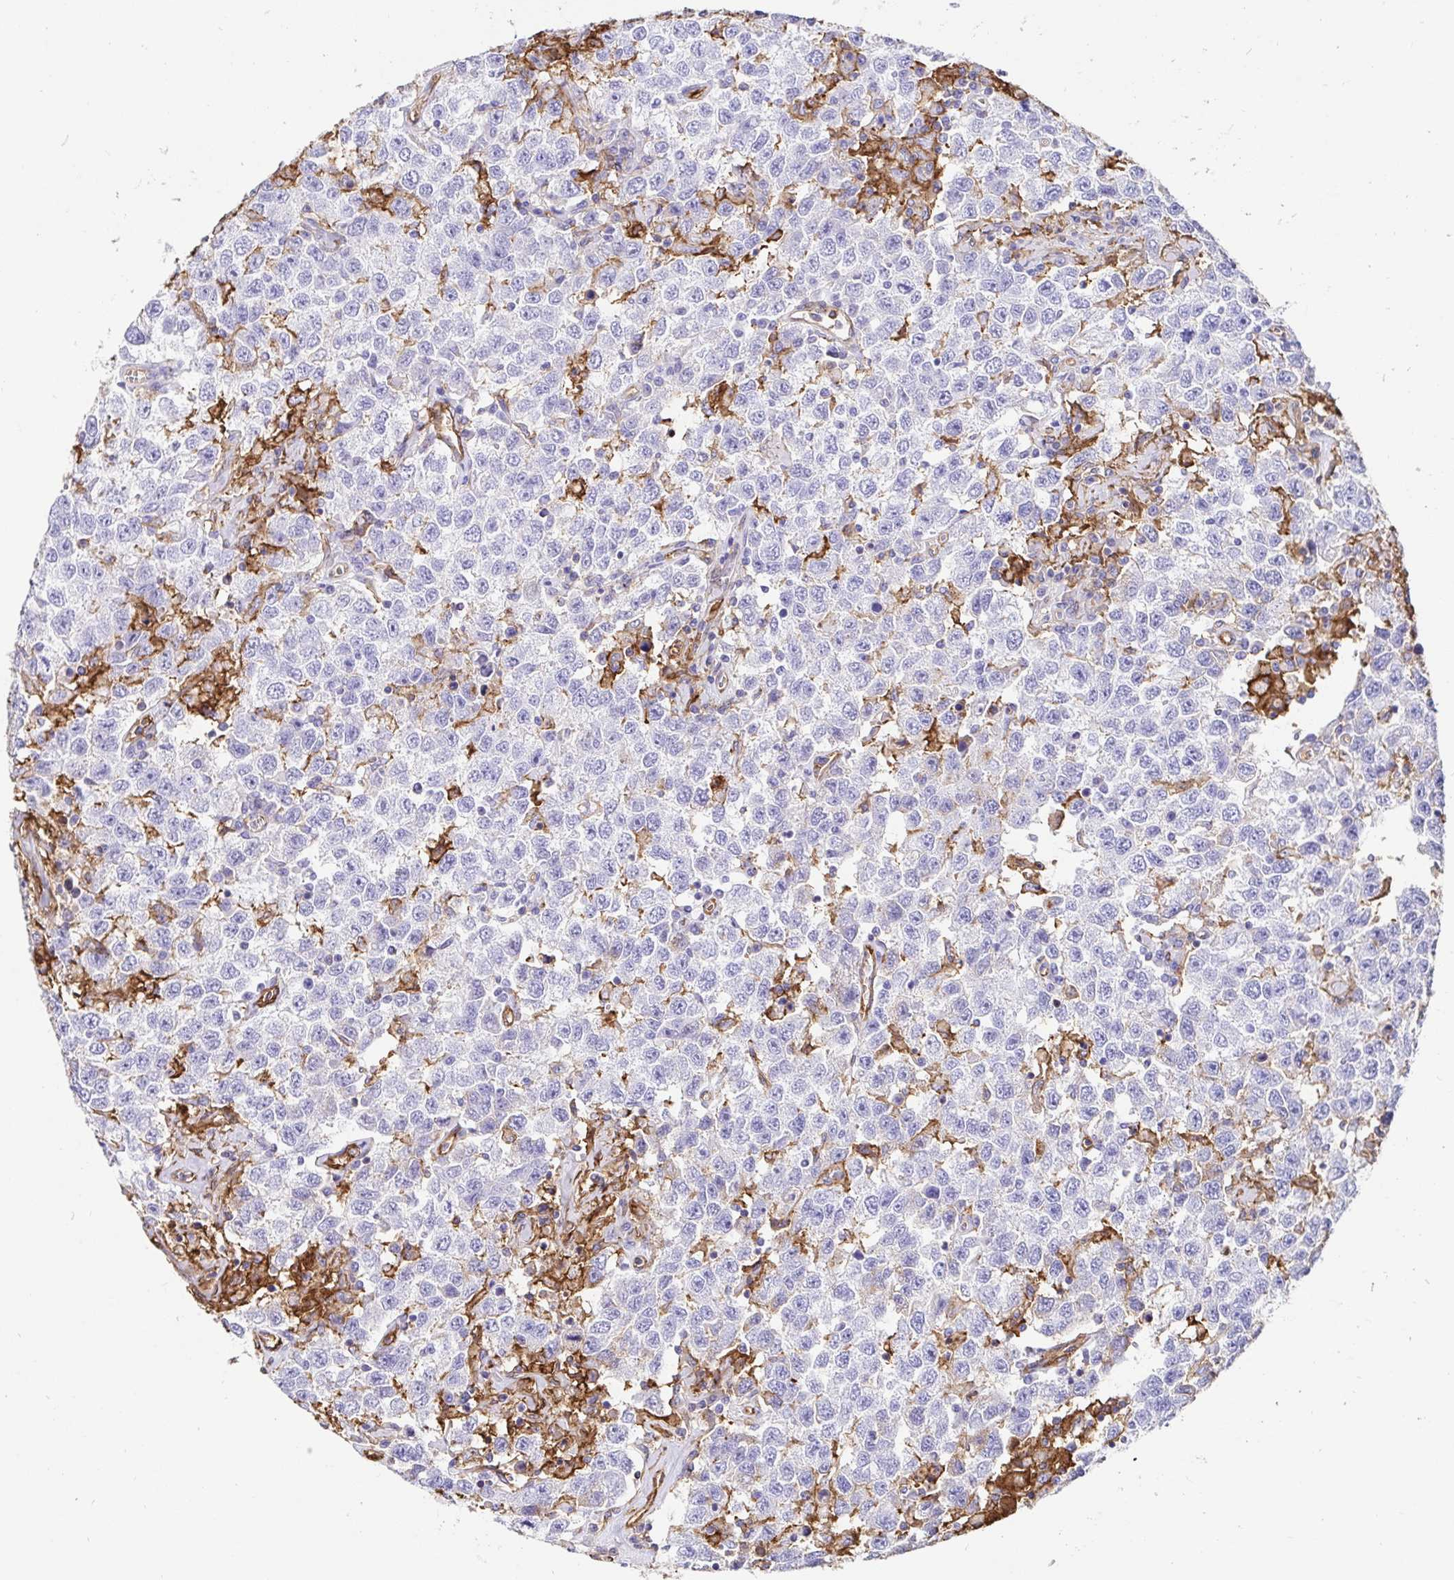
{"staining": {"intensity": "negative", "quantity": "none", "location": "none"}, "tissue": "testis cancer", "cell_type": "Tumor cells", "image_type": "cancer", "snomed": [{"axis": "morphology", "description": "Seminoma, NOS"}, {"axis": "topography", "description": "Testis"}], "caption": "Human testis cancer (seminoma) stained for a protein using immunohistochemistry (IHC) displays no positivity in tumor cells.", "gene": "ANXA2", "patient": {"sex": "male", "age": 41}}